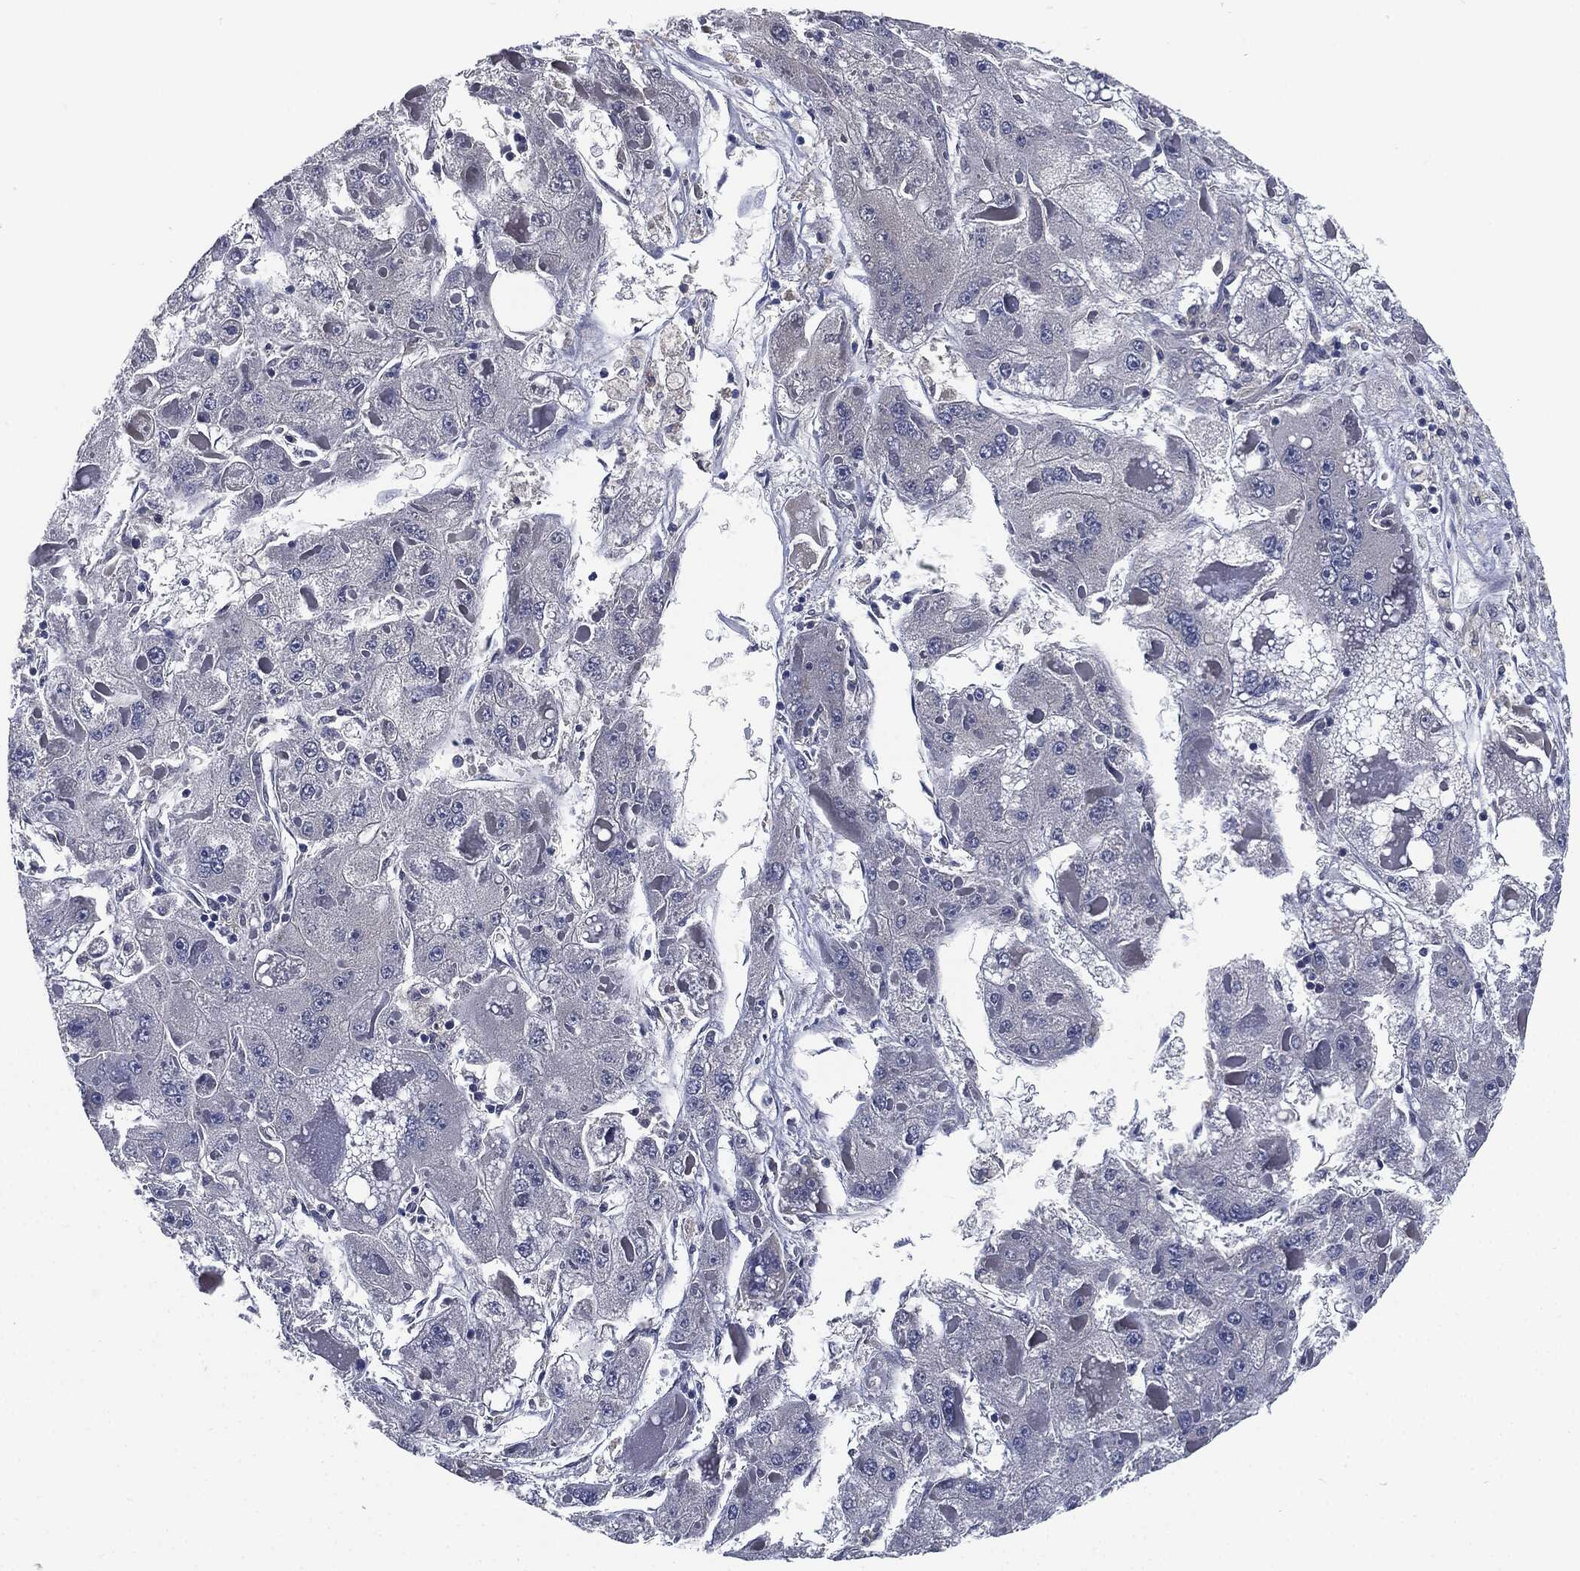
{"staining": {"intensity": "negative", "quantity": "none", "location": "none"}, "tissue": "liver cancer", "cell_type": "Tumor cells", "image_type": "cancer", "snomed": [{"axis": "morphology", "description": "Carcinoma, Hepatocellular, NOS"}, {"axis": "topography", "description": "Liver"}], "caption": "Micrograph shows no protein expression in tumor cells of liver cancer tissue.", "gene": "SIGLEC7", "patient": {"sex": "female", "age": 73}}